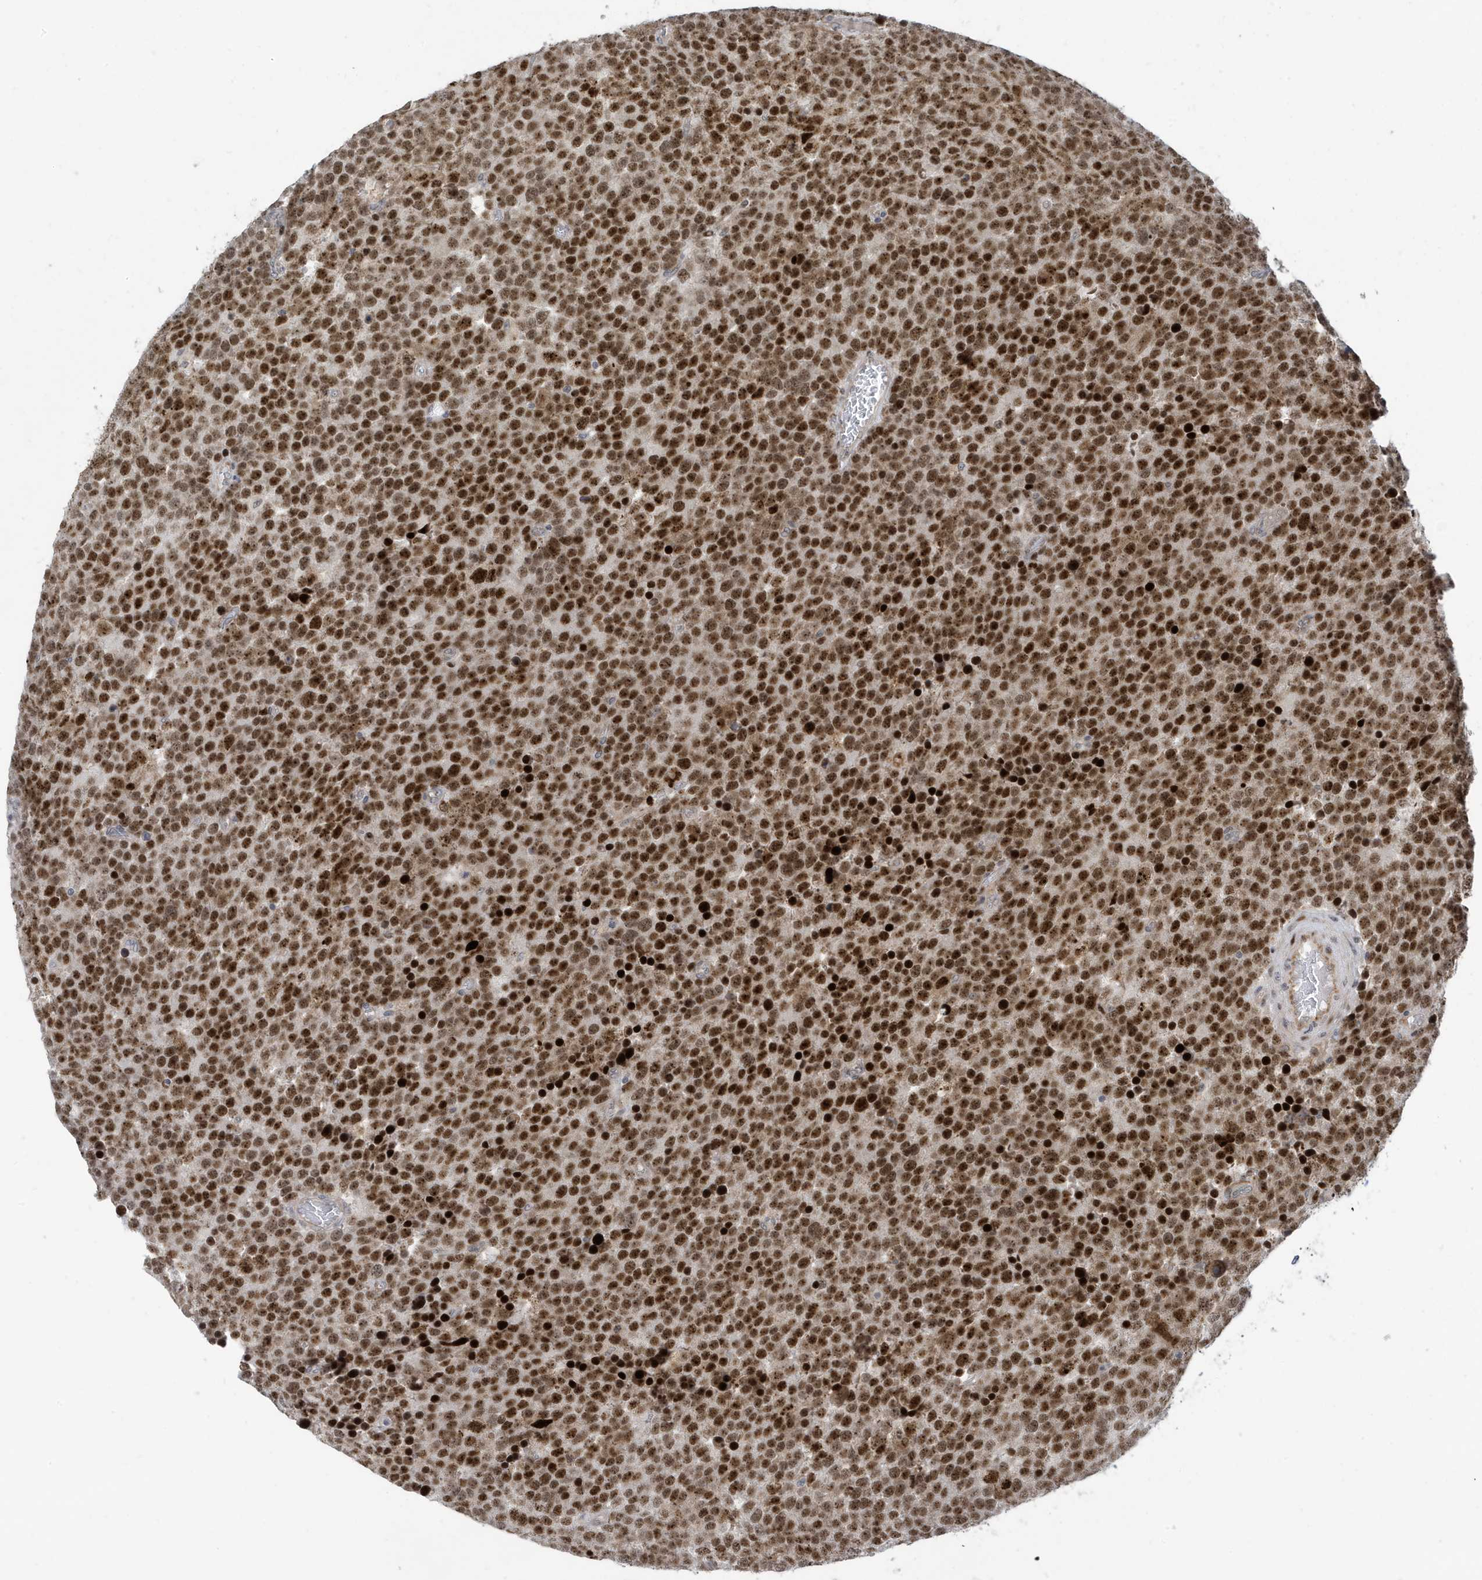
{"staining": {"intensity": "strong", "quantity": ">75%", "location": "nuclear"}, "tissue": "testis cancer", "cell_type": "Tumor cells", "image_type": "cancer", "snomed": [{"axis": "morphology", "description": "Seminoma, NOS"}, {"axis": "topography", "description": "Testis"}], "caption": "Protein staining shows strong nuclear positivity in about >75% of tumor cells in testis cancer. (brown staining indicates protein expression, while blue staining denotes nuclei).", "gene": "FAM9B", "patient": {"sex": "male", "age": 71}}